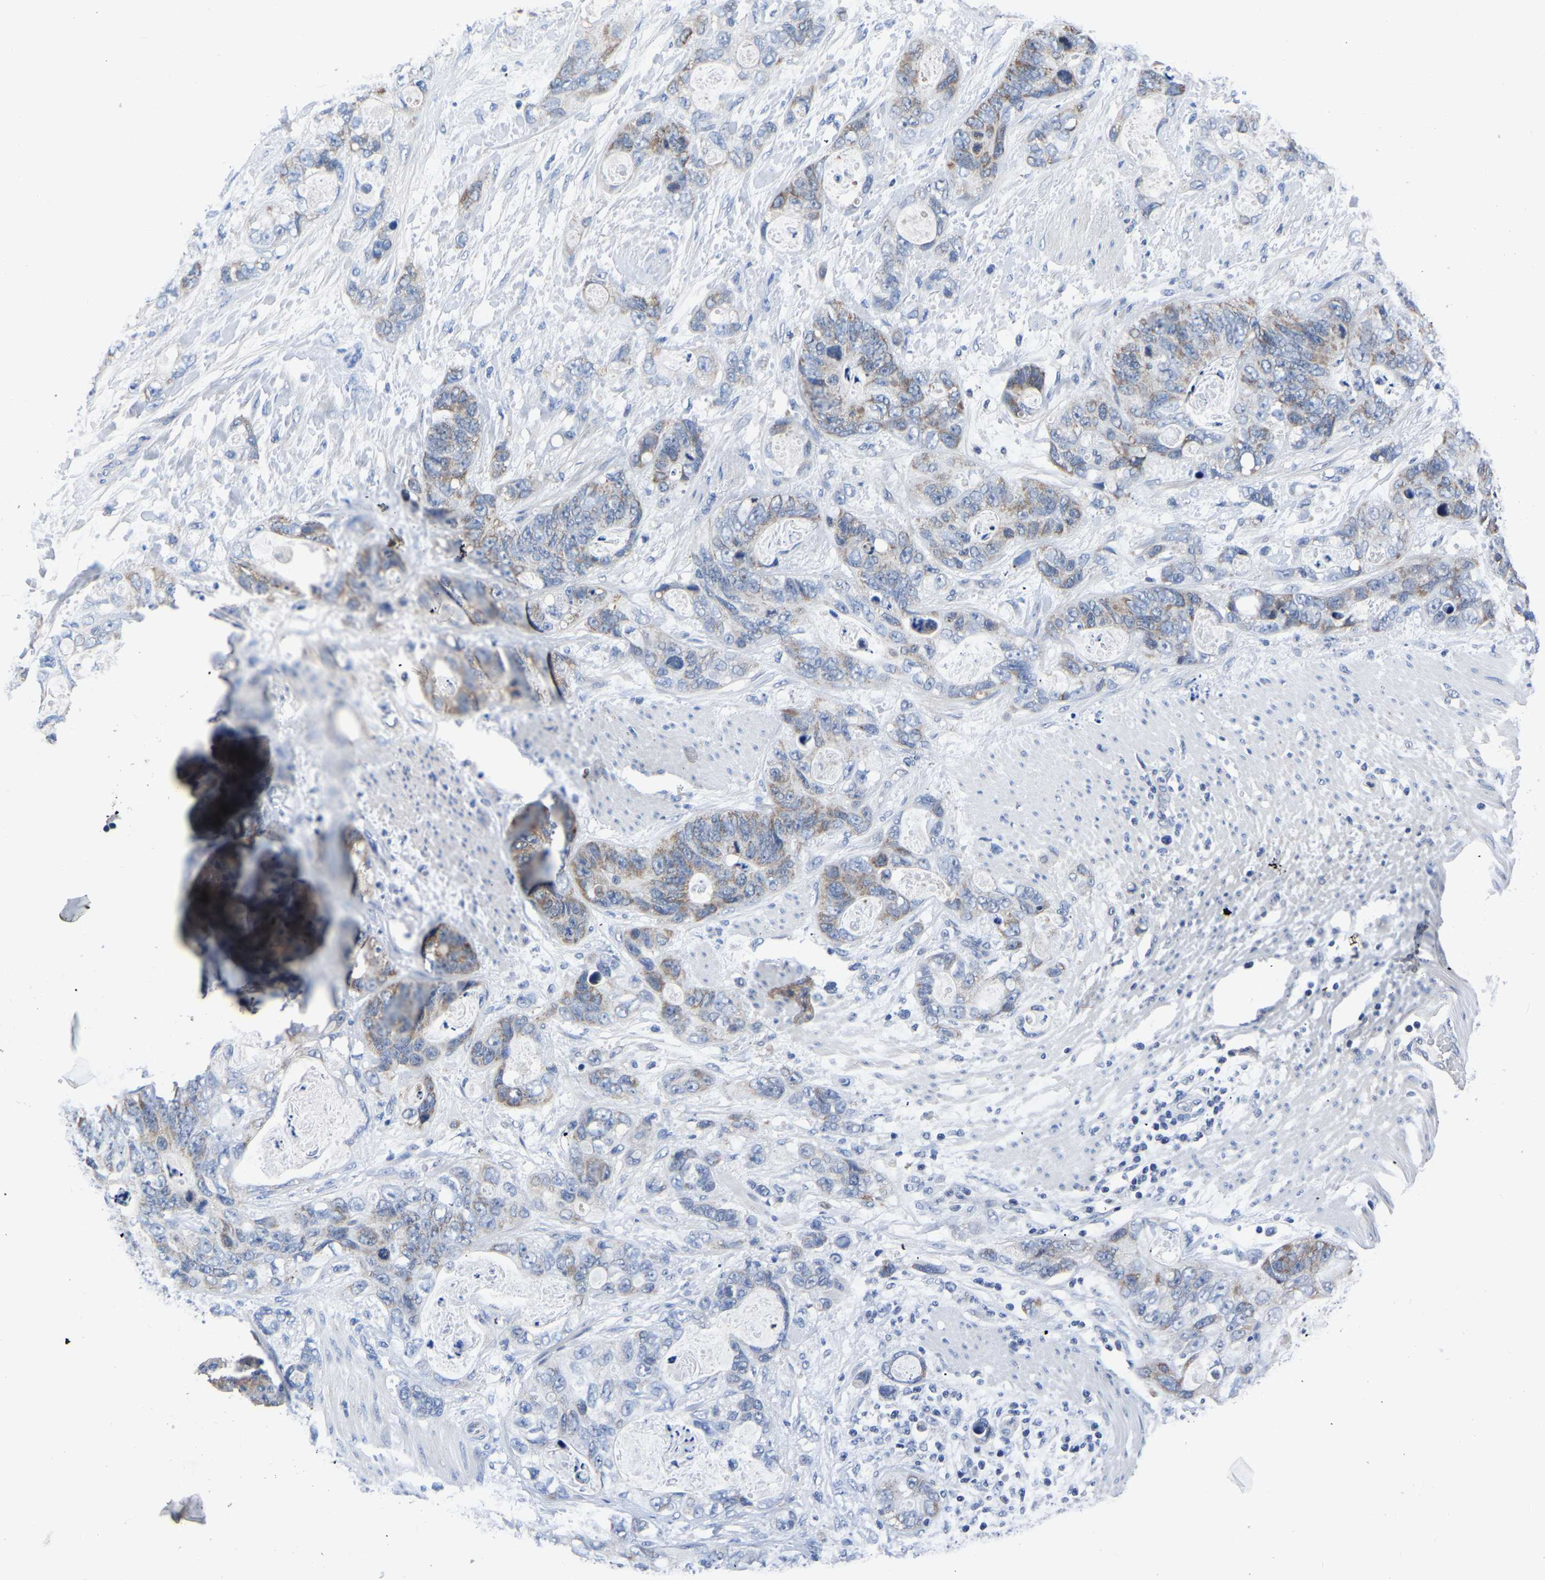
{"staining": {"intensity": "moderate", "quantity": "25%-75%", "location": "cytoplasmic/membranous"}, "tissue": "stomach cancer", "cell_type": "Tumor cells", "image_type": "cancer", "snomed": [{"axis": "morphology", "description": "Normal tissue, NOS"}, {"axis": "morphology", "description": "Adenocarcinoma, NOS"}, {"axis": "topography", "description": "Stomach"}], "caption": "An image of stomach cancer stained for a protein reveals moderate cytoplasmic/membranous brown staining in tumor cells.", "gene": "FGD5", "patient": {"sex": "female", "age": 89}}